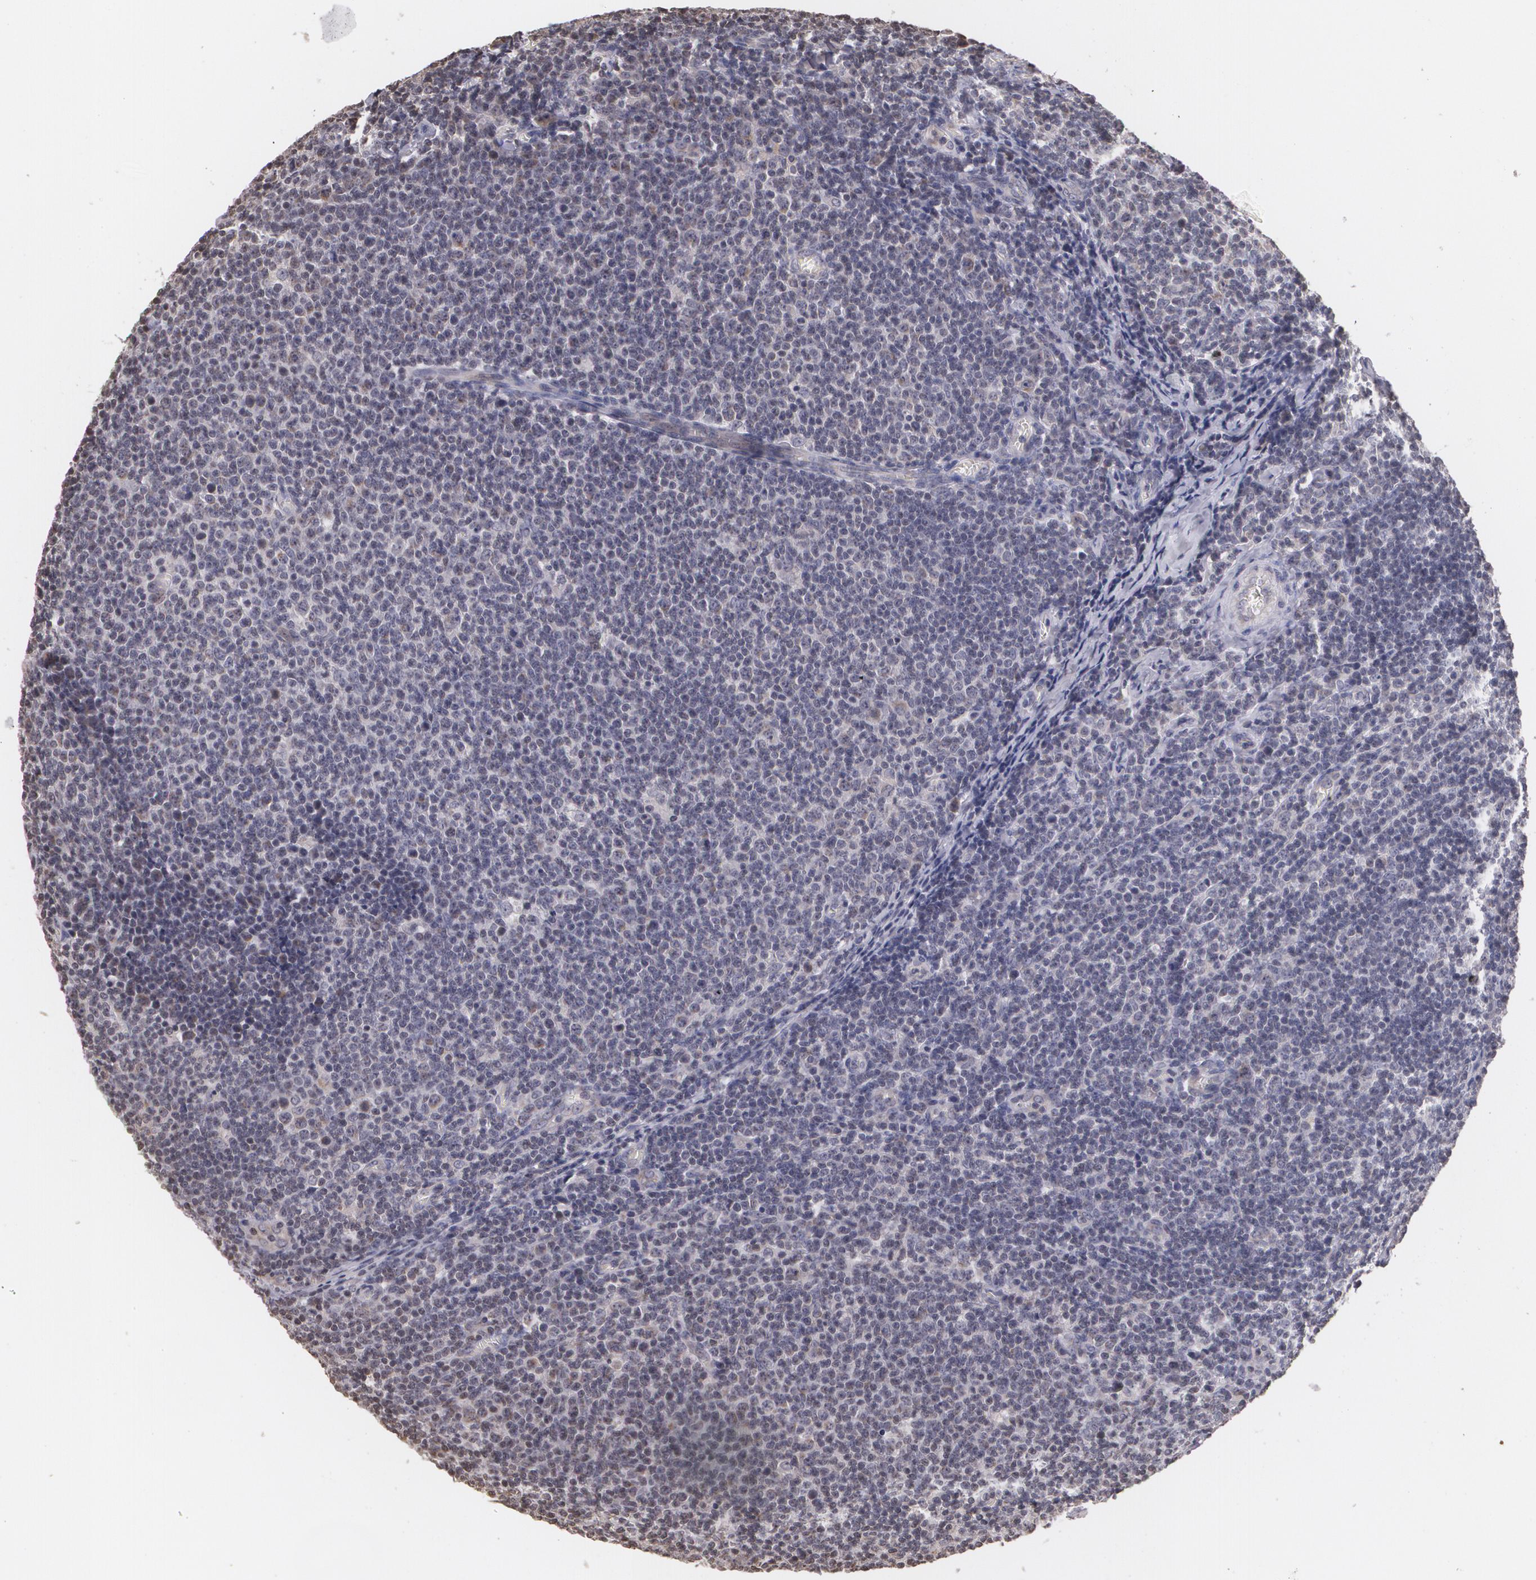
{"staining": {"intensity": "negative", "quantity": "none", "location": "none"}, "tissue": "lymphoma", "cell_type": "Tumor cells", "image_type": "cancer", "snomed": [{"axis": "morphology", "description": "Malignant lymphoma, non-Hodgkin's type, Low grade"}, {"axis": "topography", "description": "Lymph node"}], "caption": "This is an immunohistochemistry photomicrograph of human malignant lymphoma, non-Hodgkin's type (low-grade). There is no expression in tumor cells.", "gene": "THRB", "patient": {"sex": "male", "age": 74}}